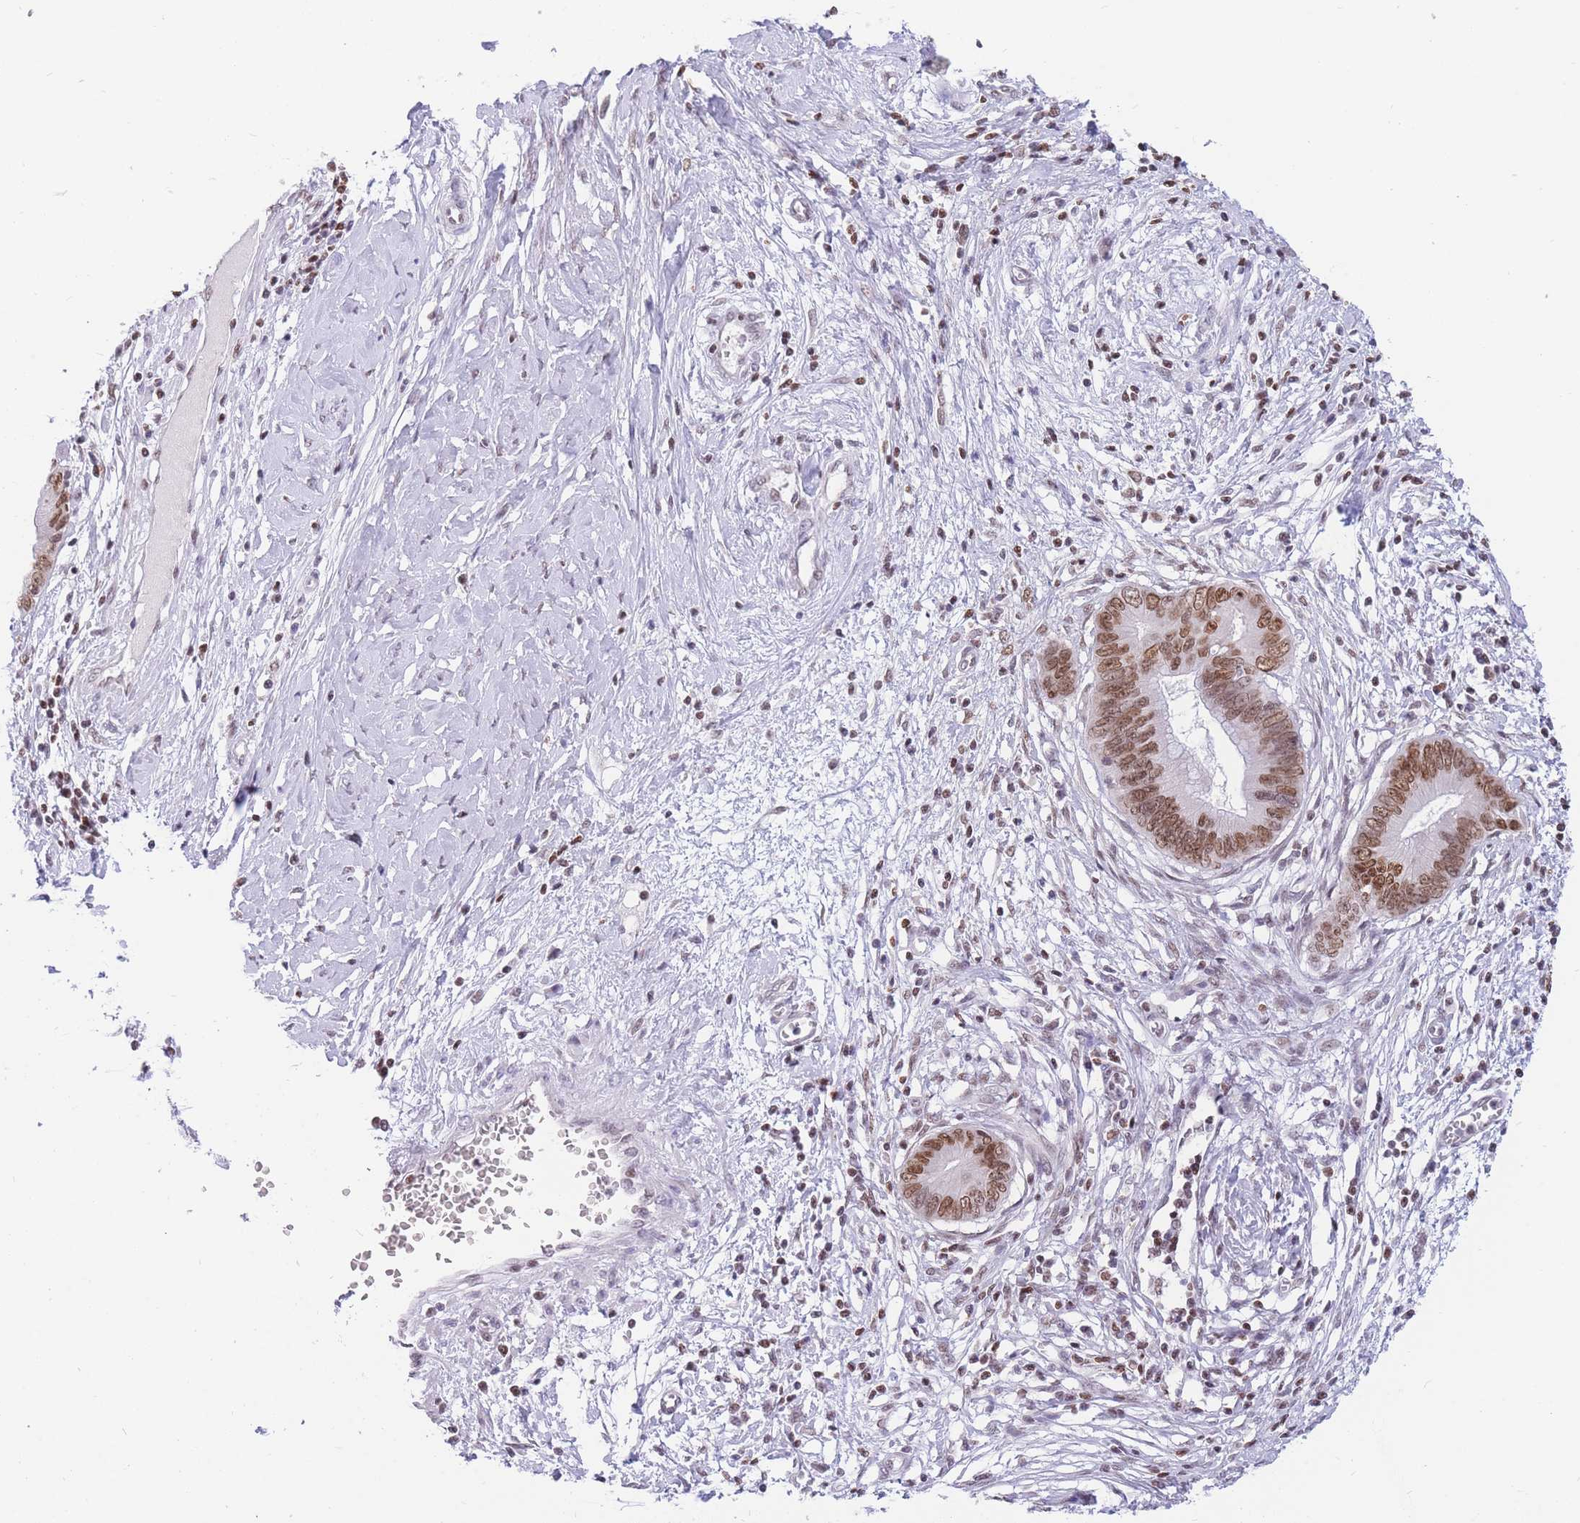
{"staining": {"intensity": "moderate", "quantity": ">75%", "location": "nuclear"}, "tissue": "cervical cancer", "cell_type": "Tumor cells", "image_type": "cancer", "snomed": [{"axis": "morphology", "description": "Adenocarcinoma, NOS"}, {"axis": "topography", "description": "Cervix"}], "caption": "This image exhibits immunohistochemistry (IHC) staining of human cervical cancer (adenocarcinoma), with medium moderate nuclear expression in approximately >75% of tumor cells.", "gene": "HMGN1", "patient": {"sex": "female", "age": 44}}